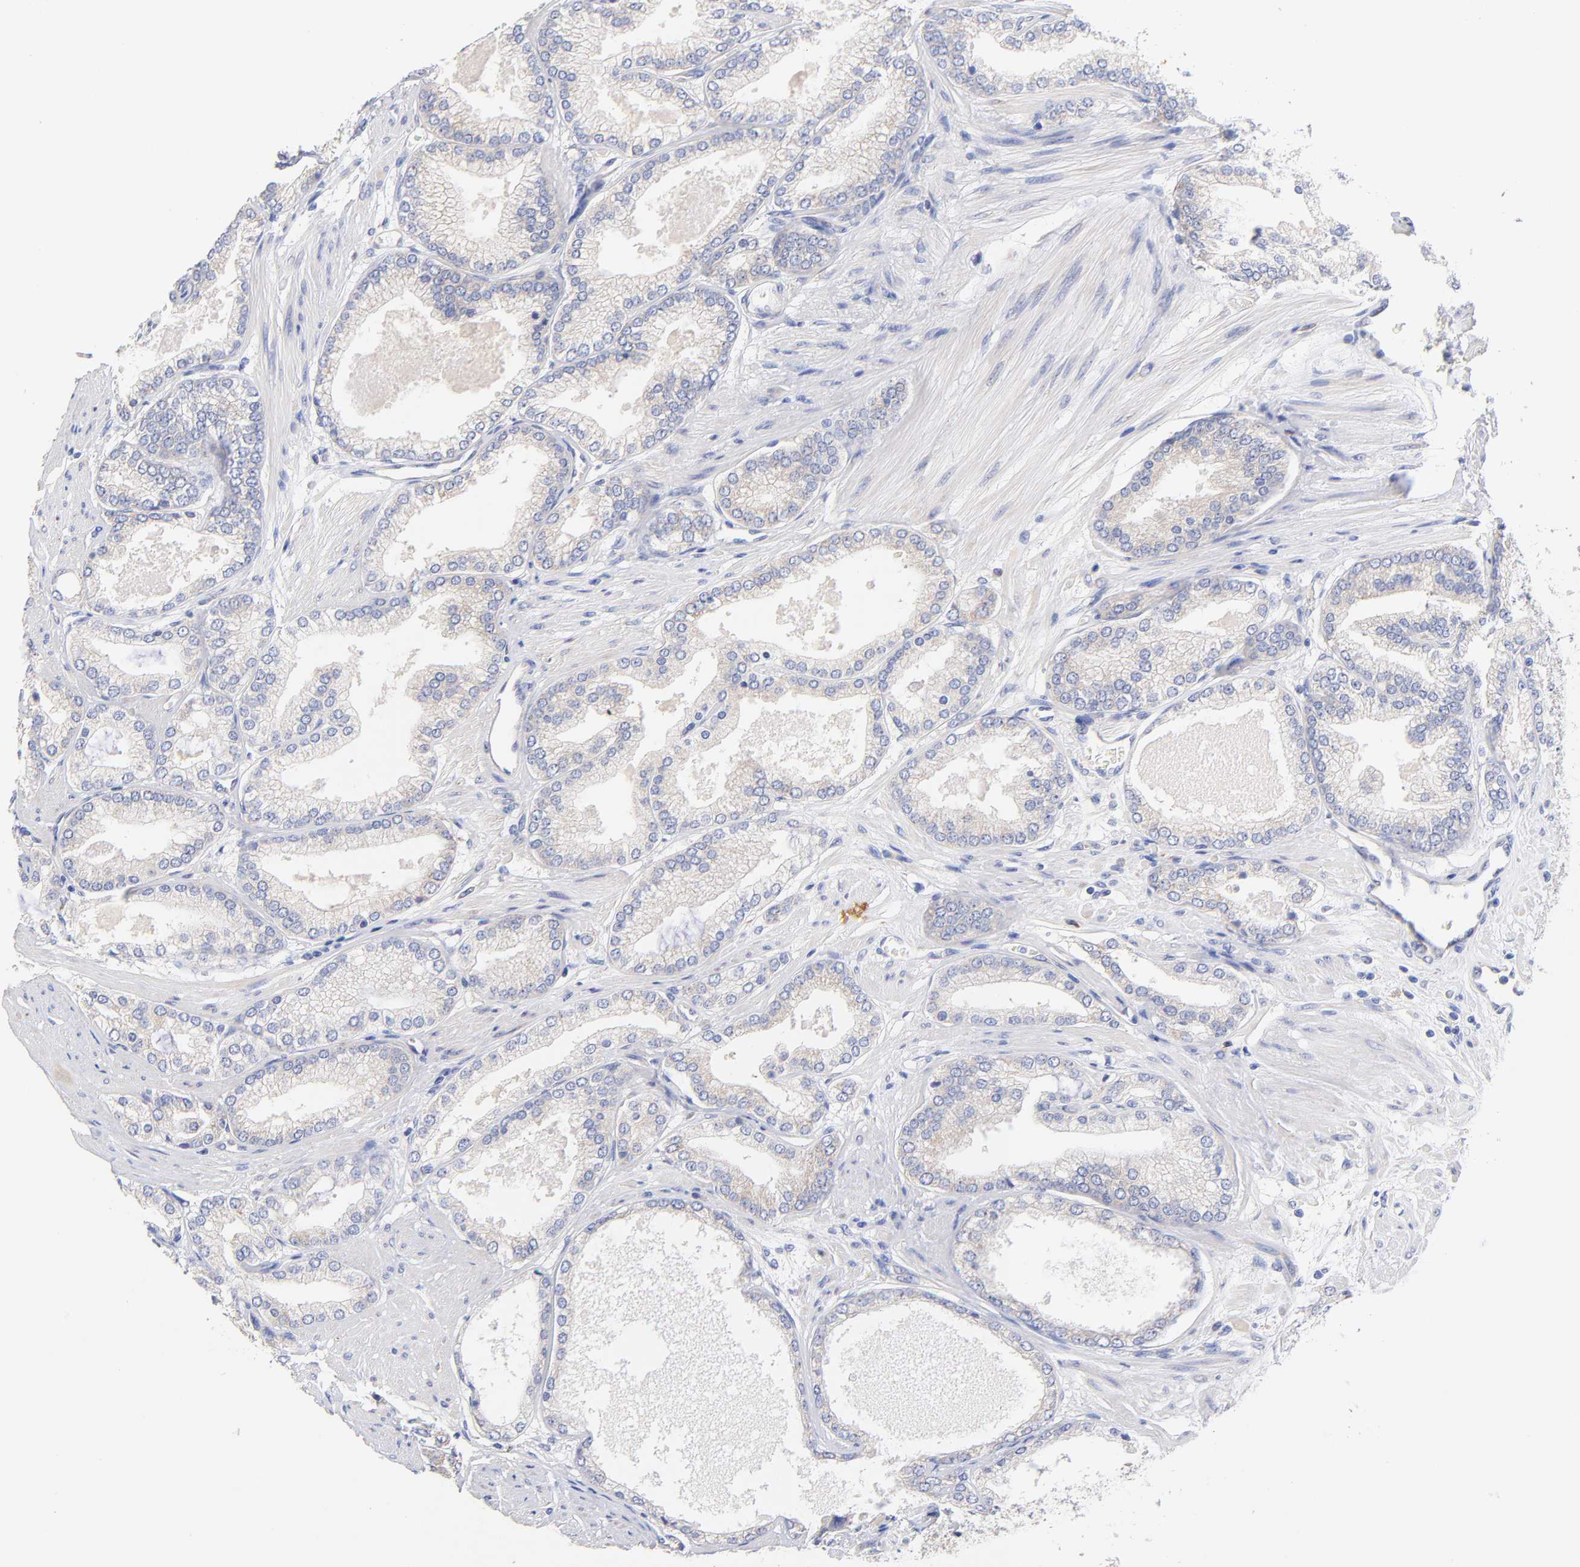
{"staining": {"intensity": "negative", "quantity": "none", "location": "none"}, "tissue": "prostate cancer", "cell_type": "Tumor cells", "image_type": "cancer", "snomed": [{"axis": "morphology", "description": "Adenocarcinoma, High grade"}, {"axis": "topography", "description": "Prostate"}], "caption": "Protein analysis of prostate cancer exhibits no significant positivity in tumor cells.", "gene": "TNFRSF13C", "patient": {"sex": "male", "age": 61}}